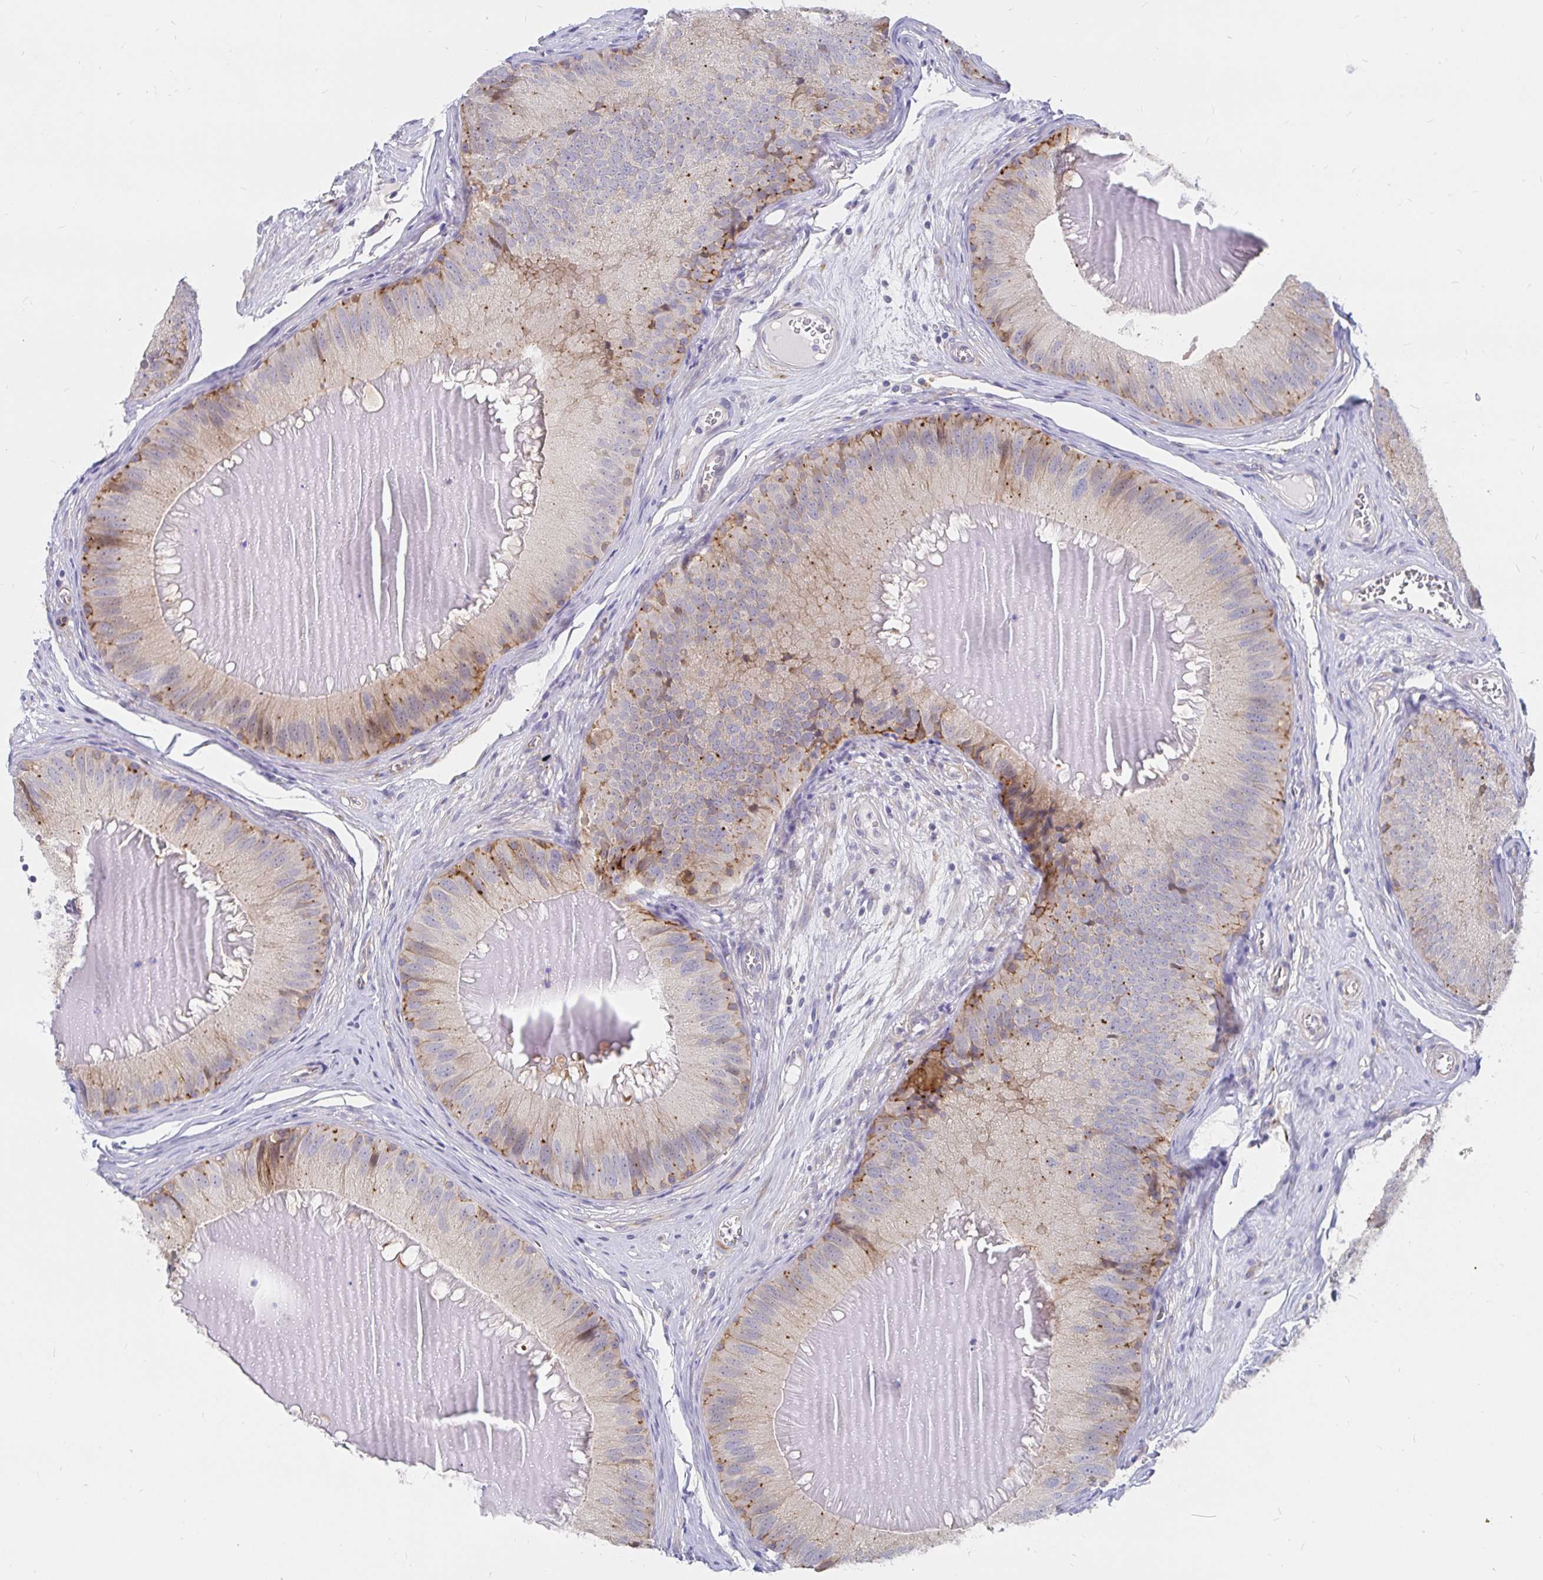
{"staining": {"intensity": "moderate", "quantity": "<25%", "location": "cytoplasmic/membranous"}, "tissue": "epididymis", "cell_type": "Glandular cells", "image_type": "normal", "snomed": [{"axis": "morphology", "description": "Normal tissue, NOS"}, {"axis": "topography", "description": "Epididymis, spermatic cord, NOS"}], "caption": "High-power microscopy captured an IHC image of normal epididymis, revealing moderate cytoplasmic/membranous staining in about <25% of glandular cells.", "gene": "KCTD19", "patient": {"sex": "male", "age": 39}}